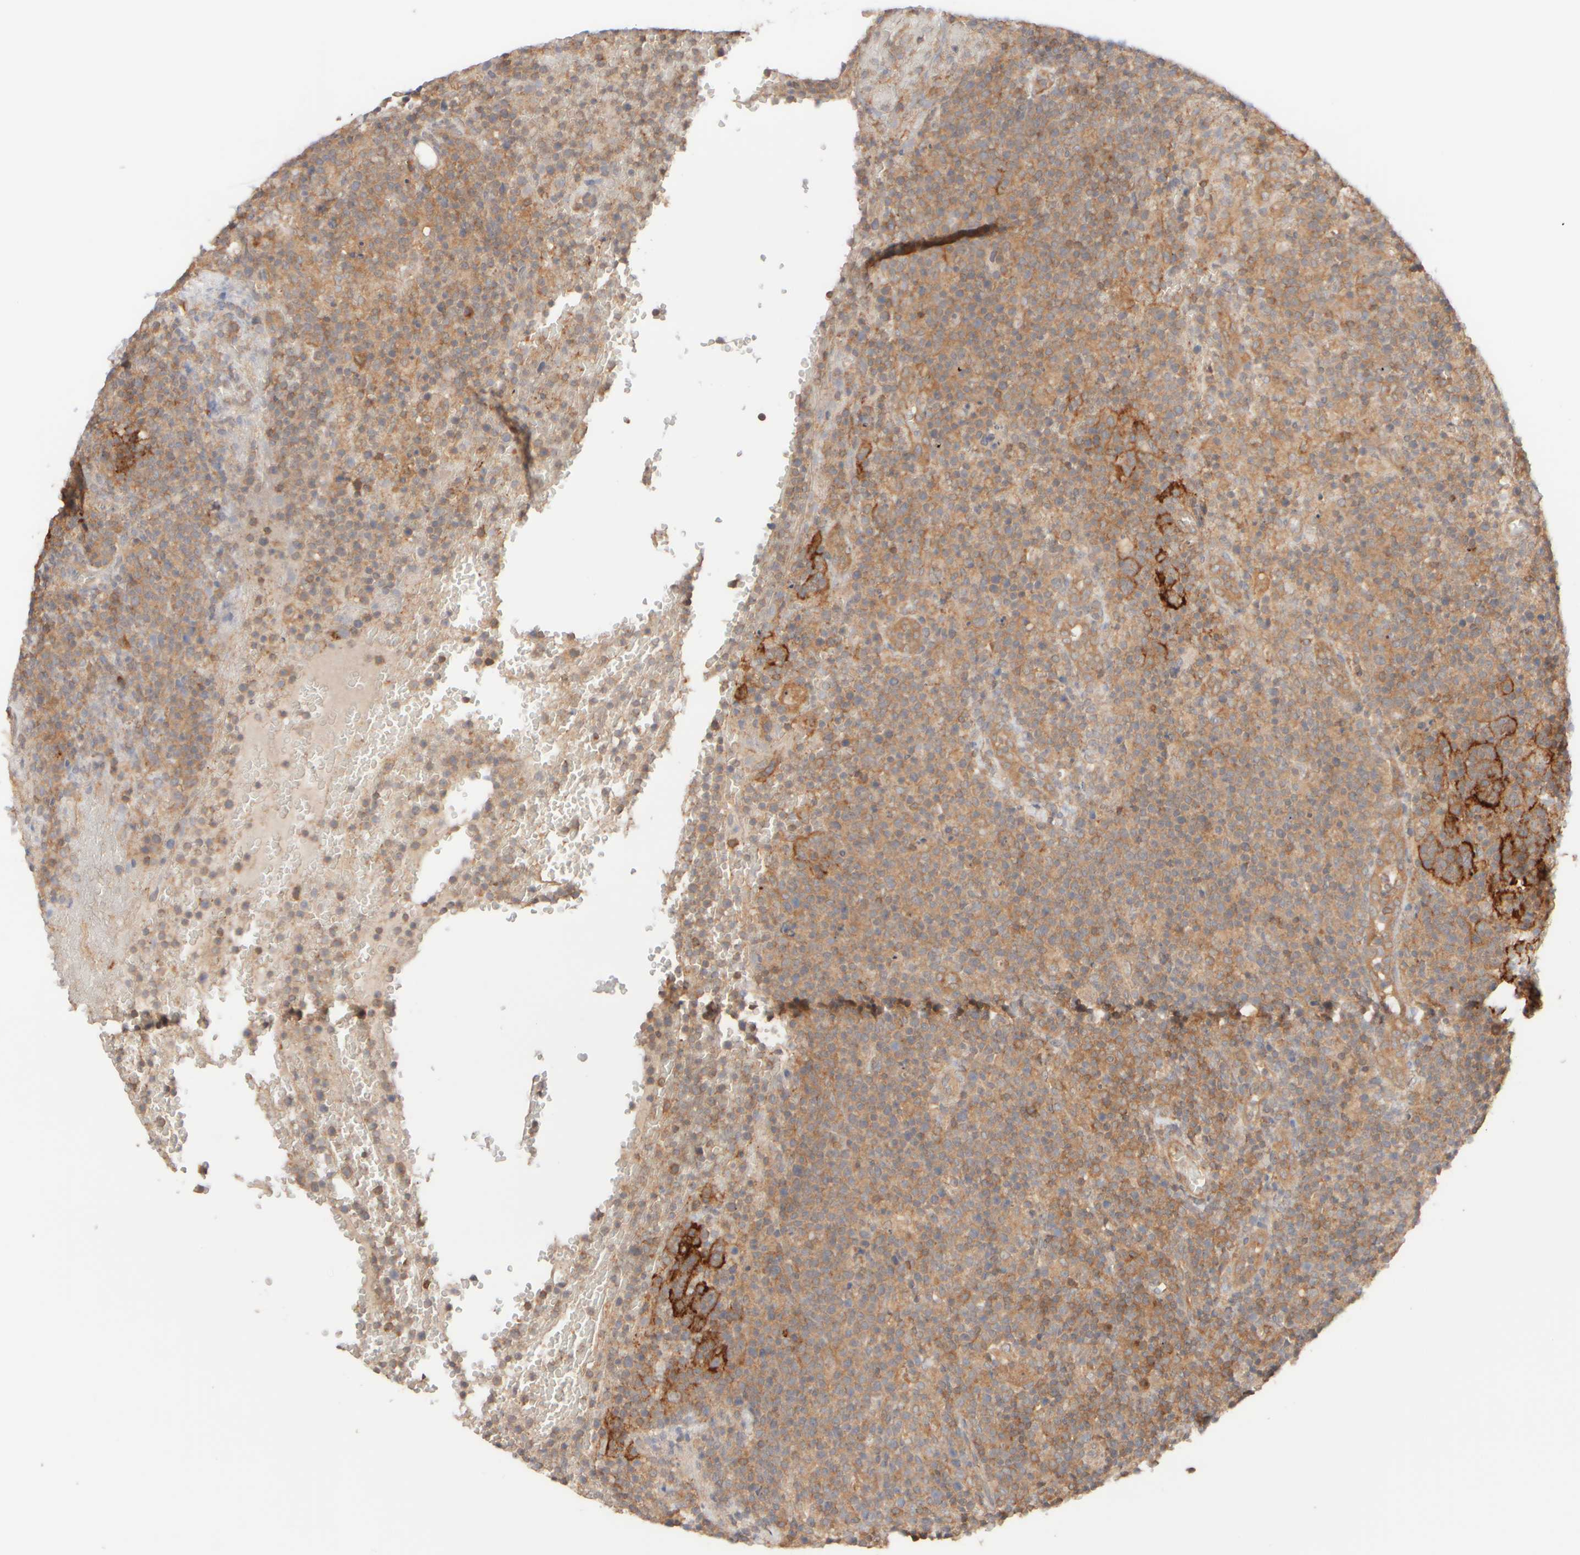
{"staining": {"intensity": "moderate", "quantity": ">75%", "location": "cytoplasmic/membranous"}, "tissue": "lymphoma", "cell_type": "Tumor cells", "image_type": "cancer", "snomed": [{"axis": "morphology", "description": "Malignant lymphoma, non-Hodgkin's type, High grade"}, {"axis": "topography", "description": "Lymph node"}], "caption": "Protein expression analysis of lymphoma shows moderate cytoplasmic/membranous positivity in about >75% of tumor cells. (IHC, brightfield microscopy, high magnification).", "gene": "RABEP1", "patient": {"sex": "male", "age": 61}}